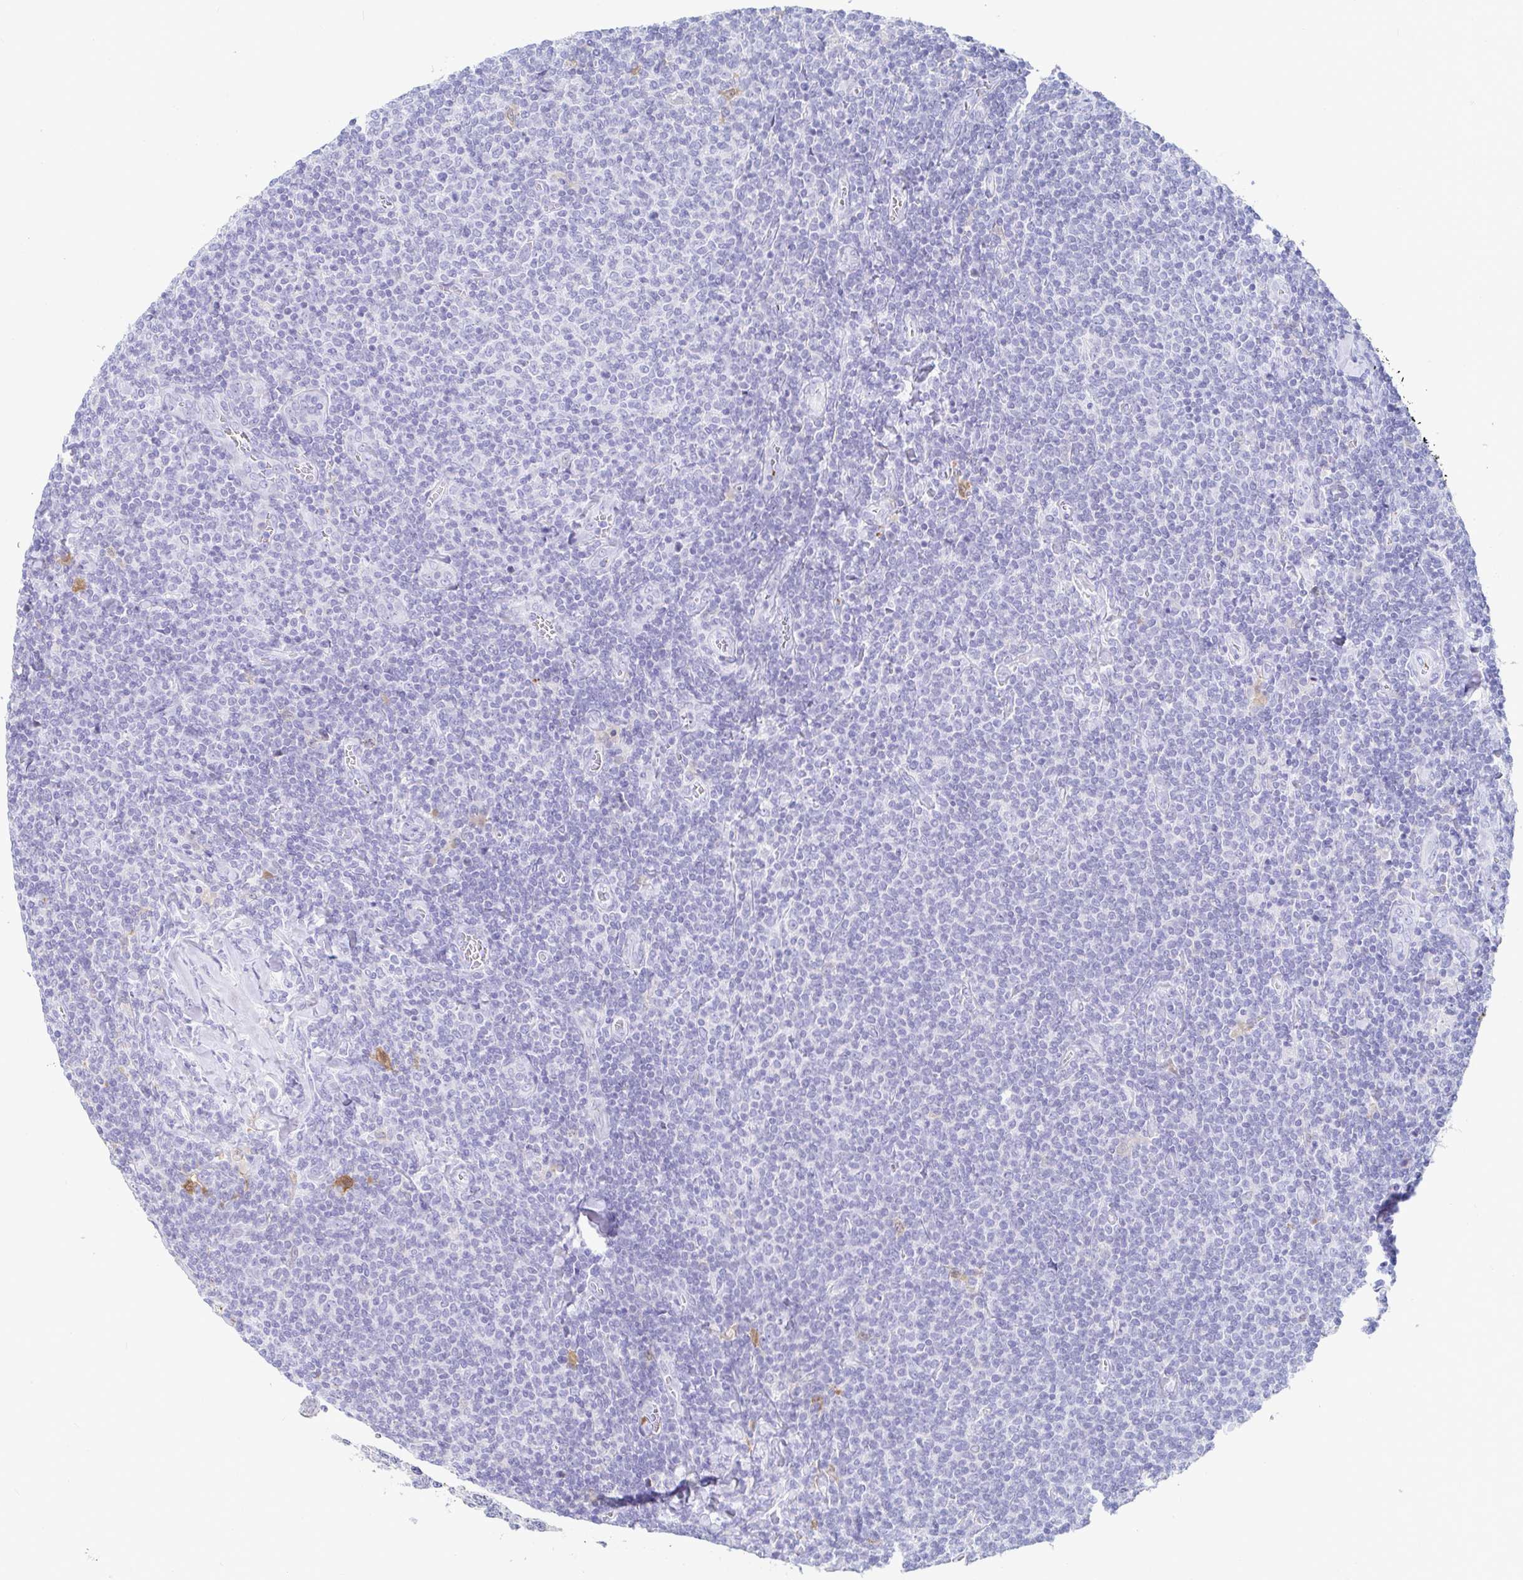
{"staining": {"intensity": "negative", "quantity": "none", "location": "none"}, "tissue": "lymphoma", "cell_type": "Tumor cells", "image_type": "cancer", "snomed": [{"axis": "morphology", "description": "Malignant lymphoma, non-Hodgkin's type, Low grade"}, {"axis": "topography", "description": "Lymph node"}], "caption": "Micrograph shows no protein staining in tumor cells of low-grade malignant lymphoma, non-Hodgkin's type tissue. (DAB (3,3'-diaminobenzidine) immunohistochemistry (IHC) visualized using brightfield microscopy, high magnification).", "gene": "OR2A4", "patient": {"sex": "male", "age": 52}}